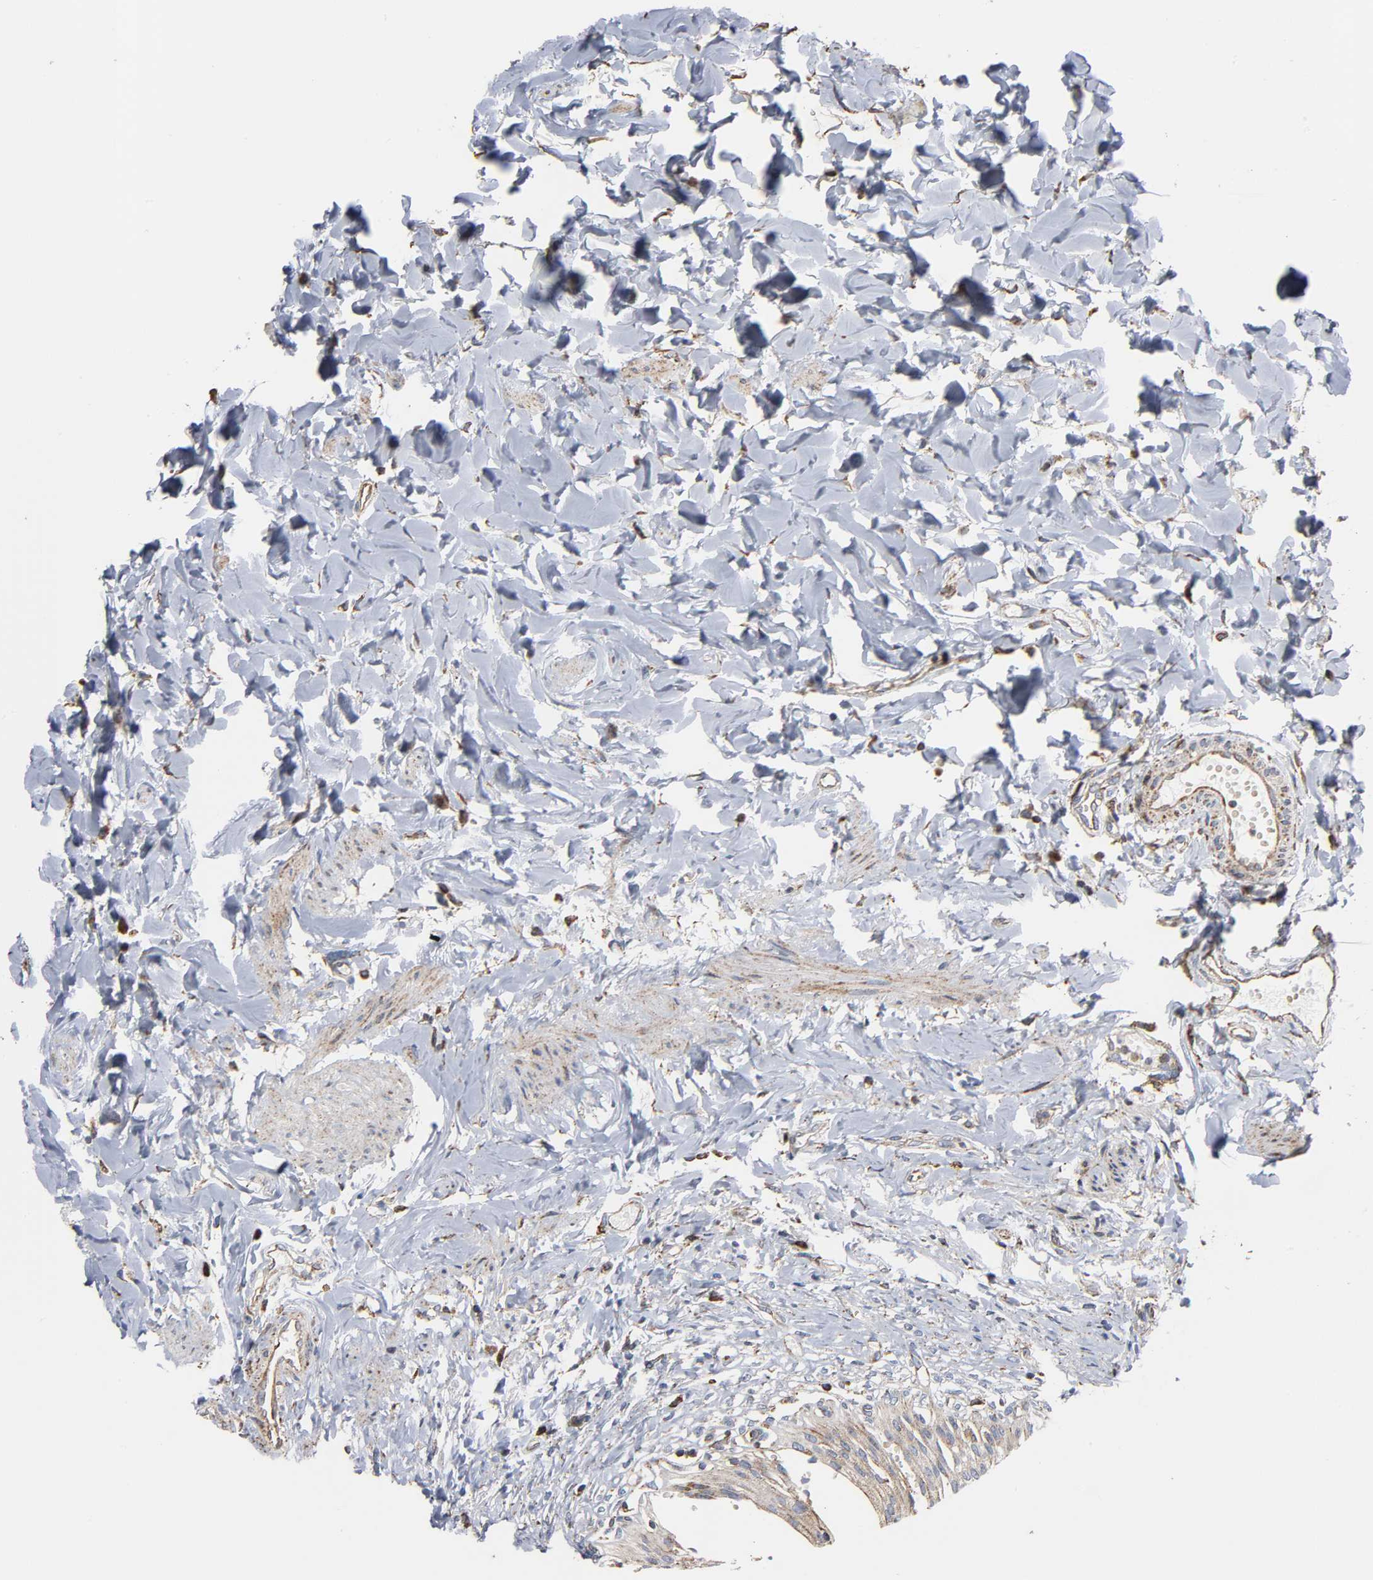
{"staining": {"intensity": "moderate", "quantity": "25%-75%", "location": "cytoplasmic/membranous"}, "tissue": "urinary bladder", "cell_type": "Urothelial cells", "image_type": "normal", "snomed": [{"axis": "morphology", "description": "Normal tissue, NOS"}, {"axis": "topography", "description": "Urinary bladder"}], "caption": "A photomicrograph of urinary bladder stained for a protein demonstrates moderate cytoplasmic/membranous brown staining in urothelial cells. The staining was performed using DAB (3,3'-diaminobenzidine) to visualize the protein expression in brown, while the nuclei were stained in blue with hematoxylin (Magnification: 20x).", "gene": "MAP3K1", "patient": {"sex": "female", "age": 80}}